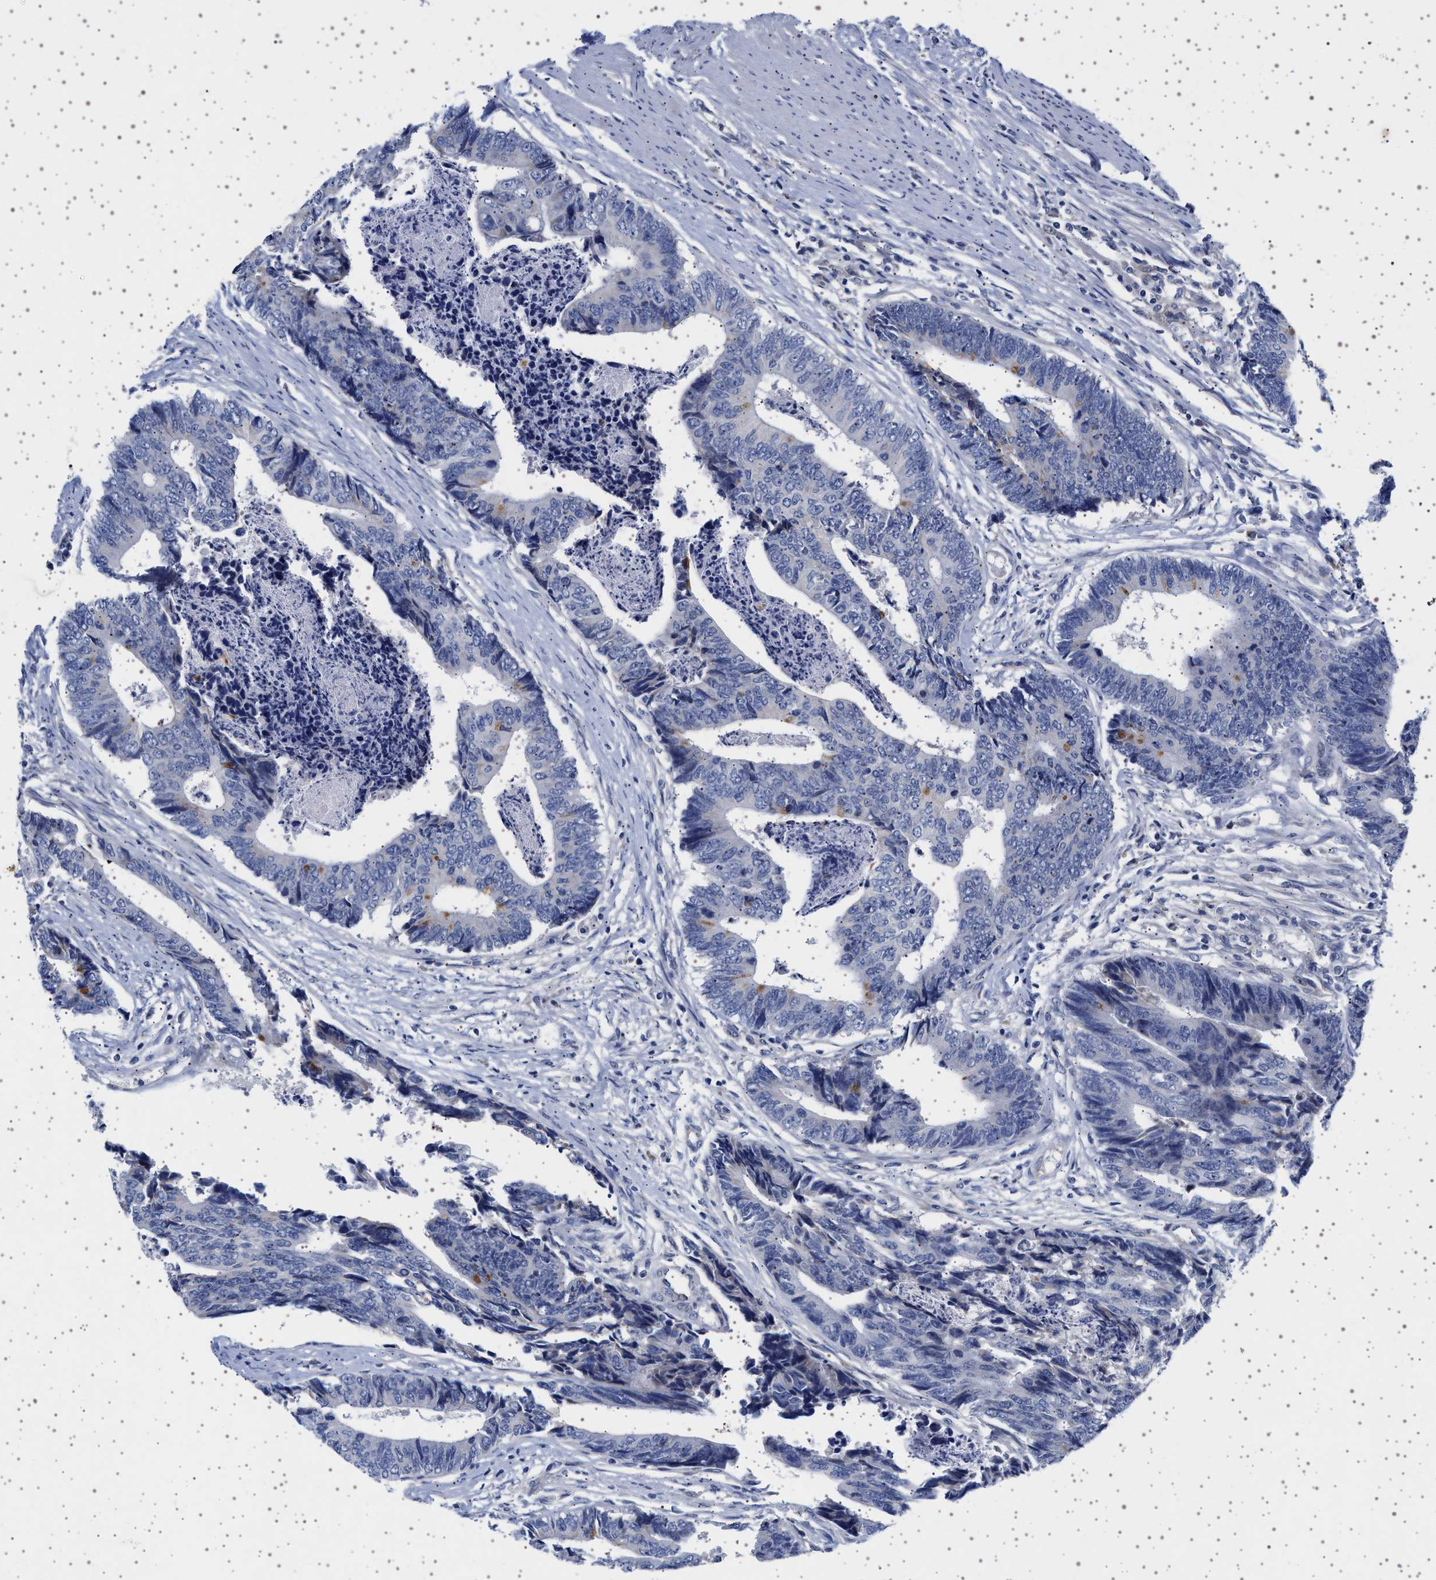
{"staining": {"intensity": "negative", "quantity": "none", "location": "none"}, "tissue": "colorectal cancer", "cell_type": "Tumor cells", "image_type": "cancer", "snomed": [{"axis": "morphology", "description": "Adenocarcinoma, NOS"}, {"axis": "topography", "description": "Rectum"}], "caption": "Immunohistochemical staining of human colorectal cancer shows no significant expression in tumor cells. Nuclei are stained in blue.", "gene": "TRMT10B", "patient": {"sex": "male", "age": 84}}